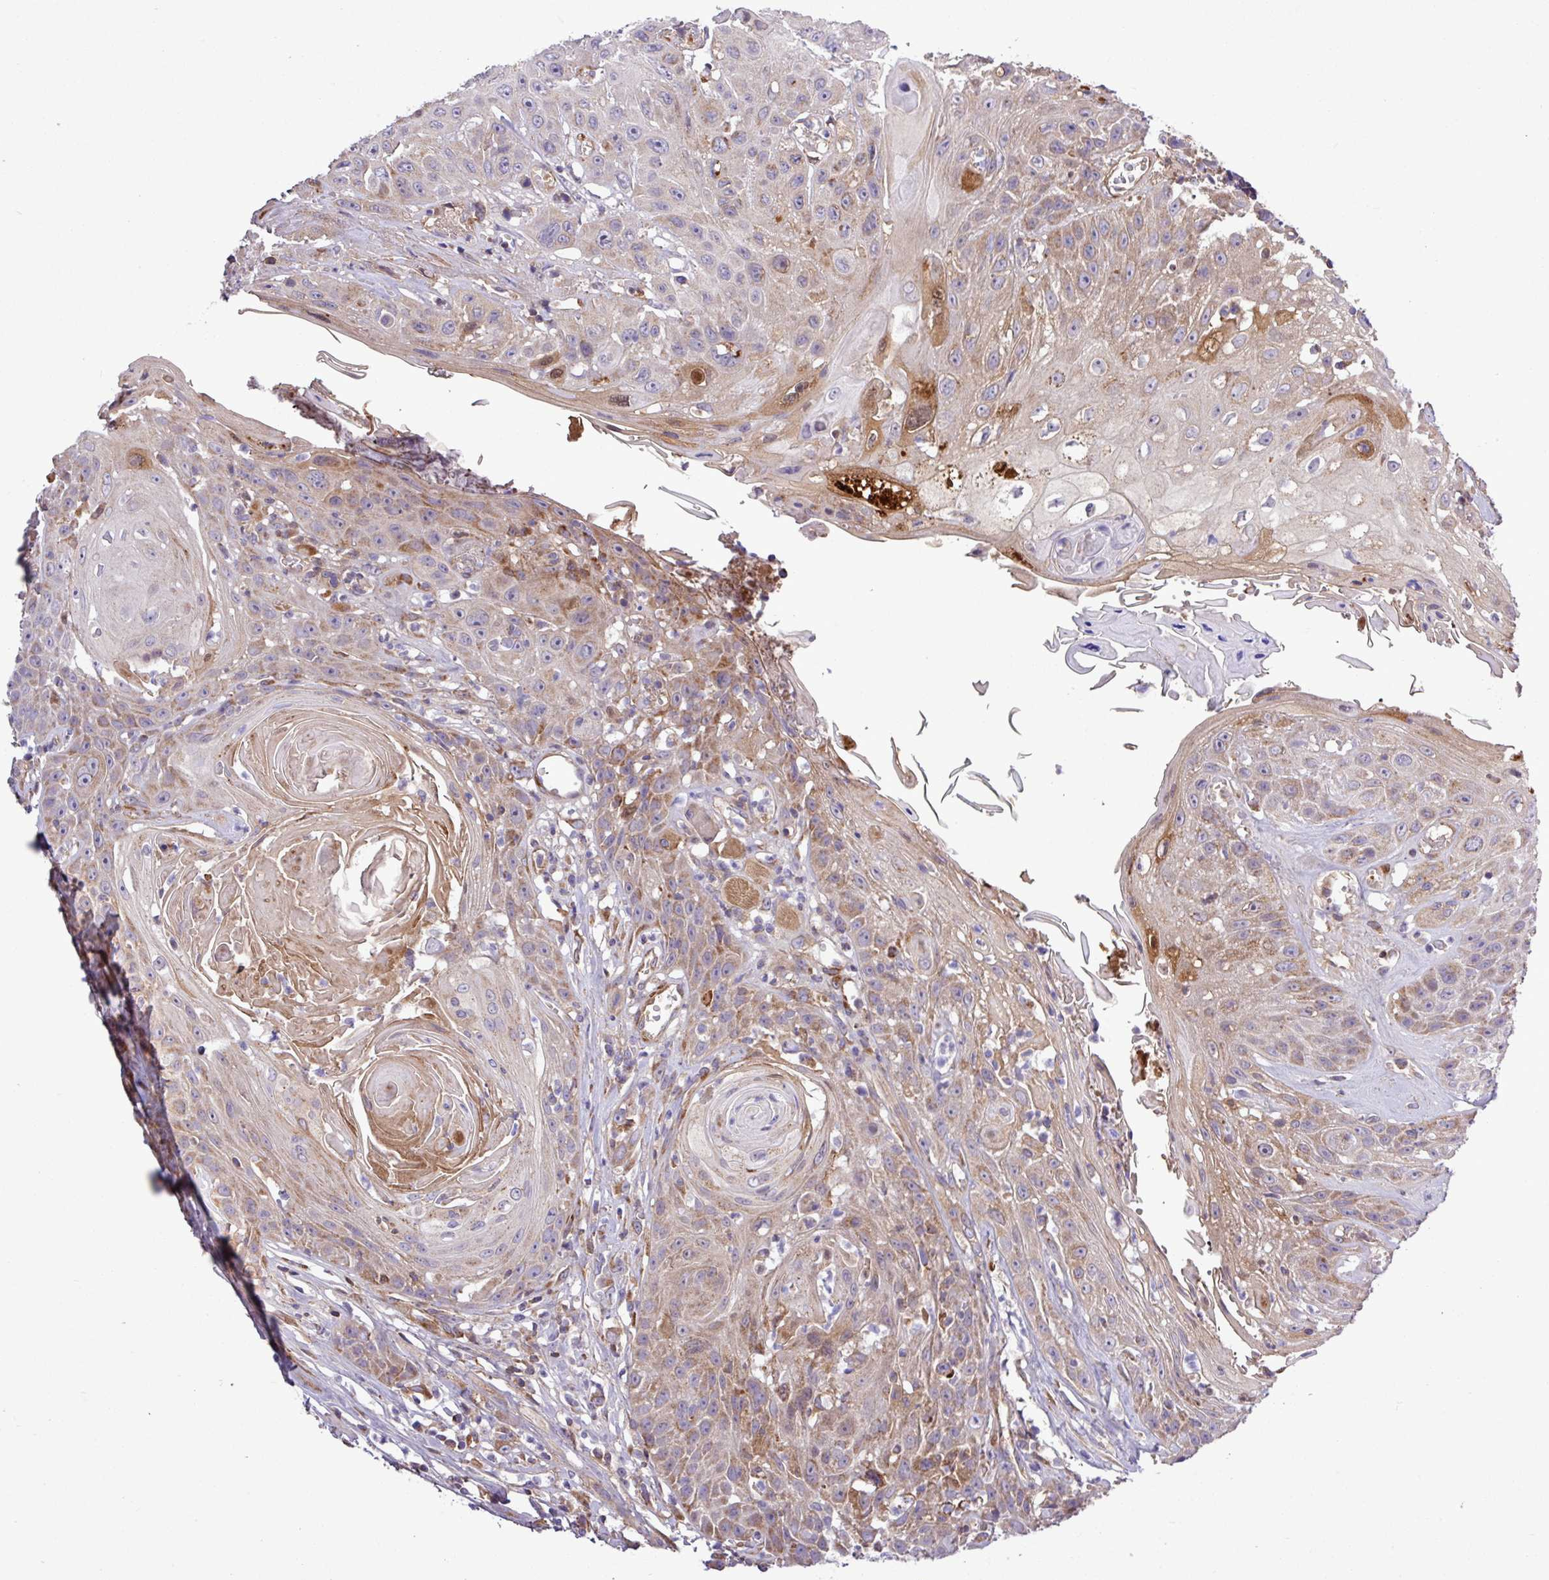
{"staining": {"intensity": "moderate", "quantity": ">75%", "location": "cytoplasmic/membranous"}, "tissue": "head and neck cancer", "cell_type": "Tumor cells", "image_type": "cancer", "snomed": [{"axis": "morphology", "description": "Squamous cell carcinoma, NOS"}, {"axis": "topography", "description": "Head-Neck"}], "caption": "Protein staining of head and neck cancer (squamous cell carcinoma) tissue shows moderate cytoplasmic/membranous positivity in approximately >75% of tumor cells. (Stains: DAB in brown, nuclei in blue, Microscopy: brightfield microscopy at high magnification).", "gene": "CWH43", "patient": {"sex": "female", "age": 59}}